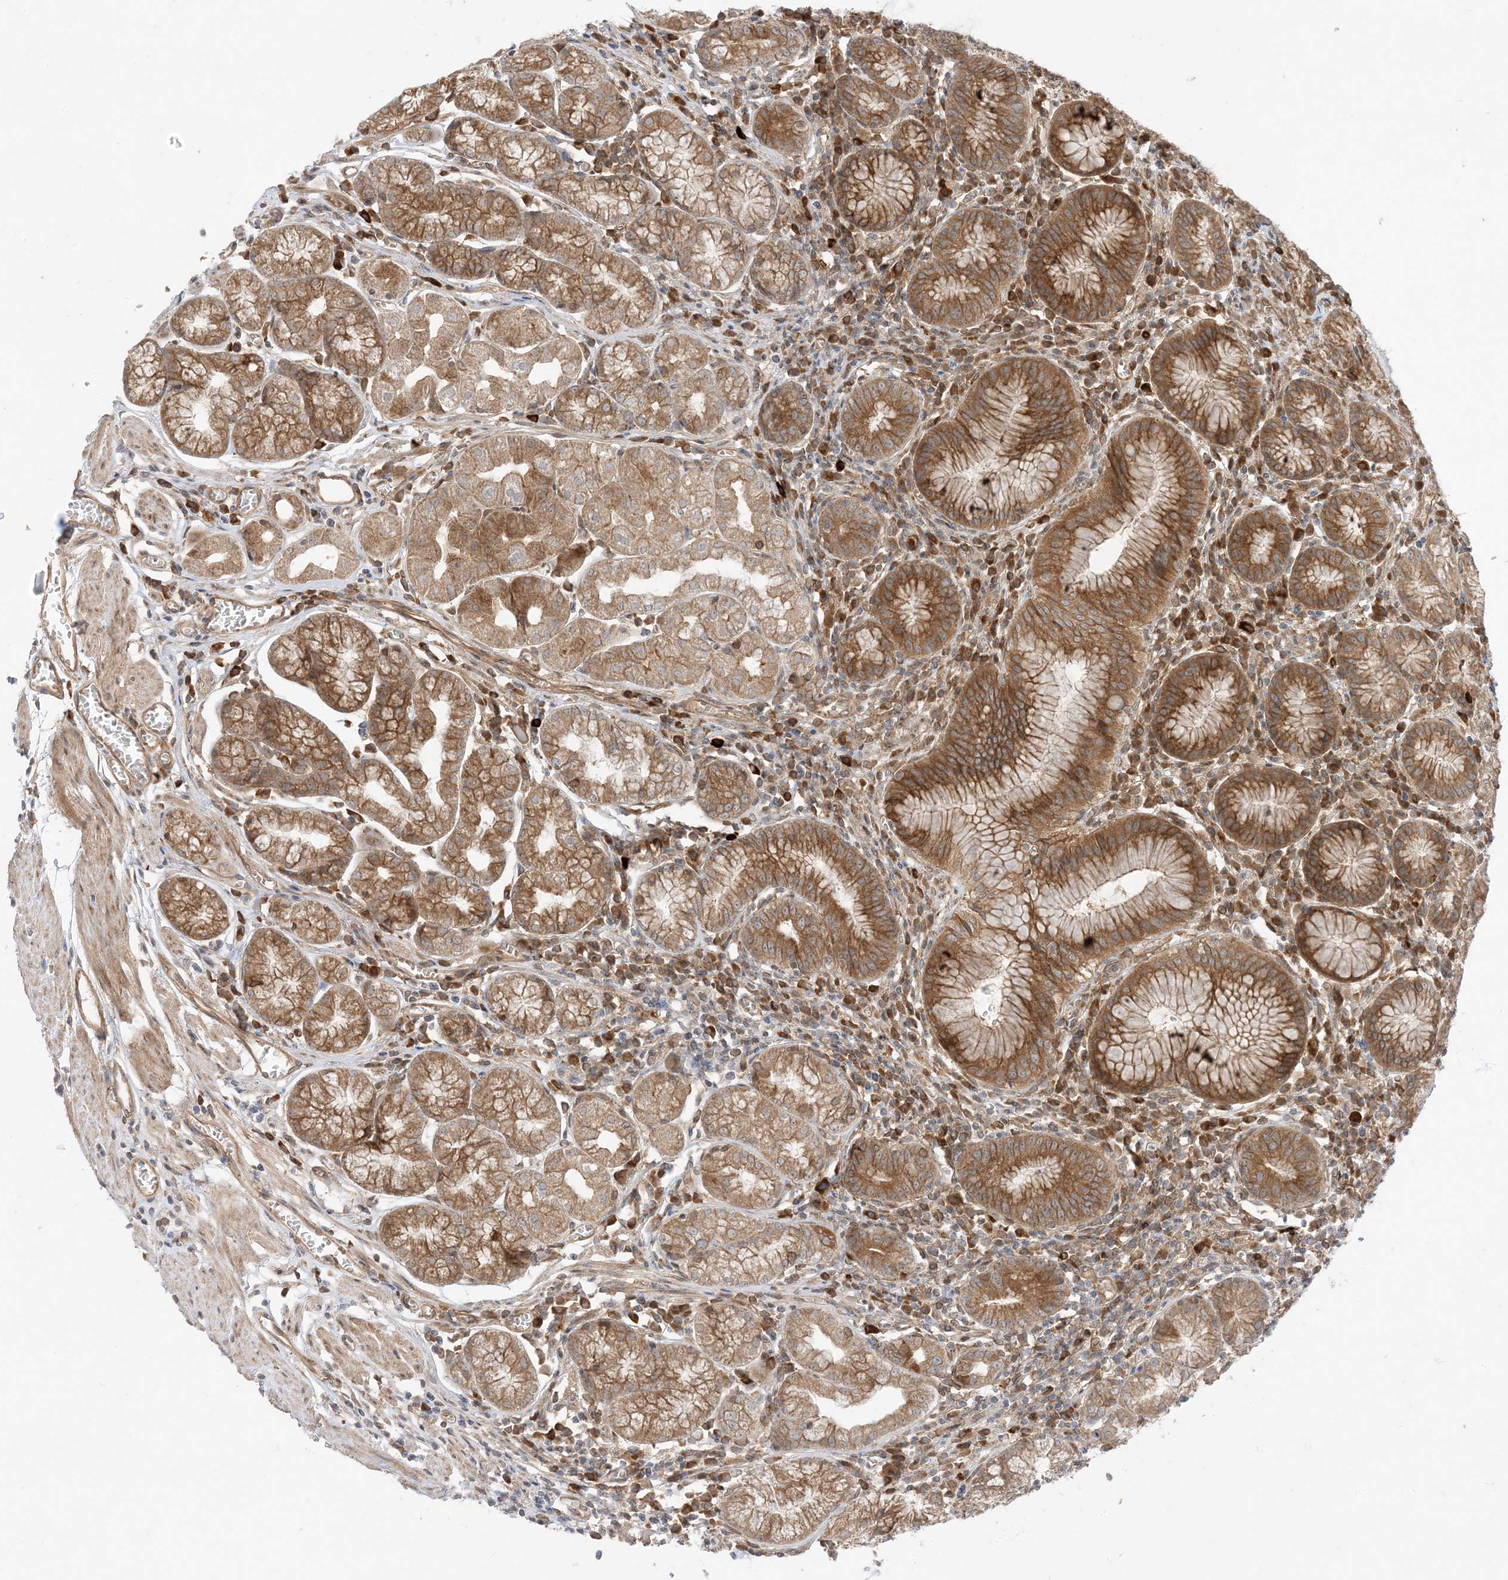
{"staining": {"intensity": "moderate", "quantity": ">75%", "location": "cytoplasmic/membranous"}, "tissue": "stomach", "cell_type": "Glandular cells", "image_type": "normal", "snomed": [{"axis": "morphology", "description": "Normal tissue, NOS"}, {"axis": "topography", "description": "Stomach"}], "caption": "Human stomach stained for a protein (brown) demonstrates moderate cytoplasmic/membranous positive expression in approximately >75% of glandular cells.", "gene": "SCARF2", "patient": {"sex": "male", "age": 55}}